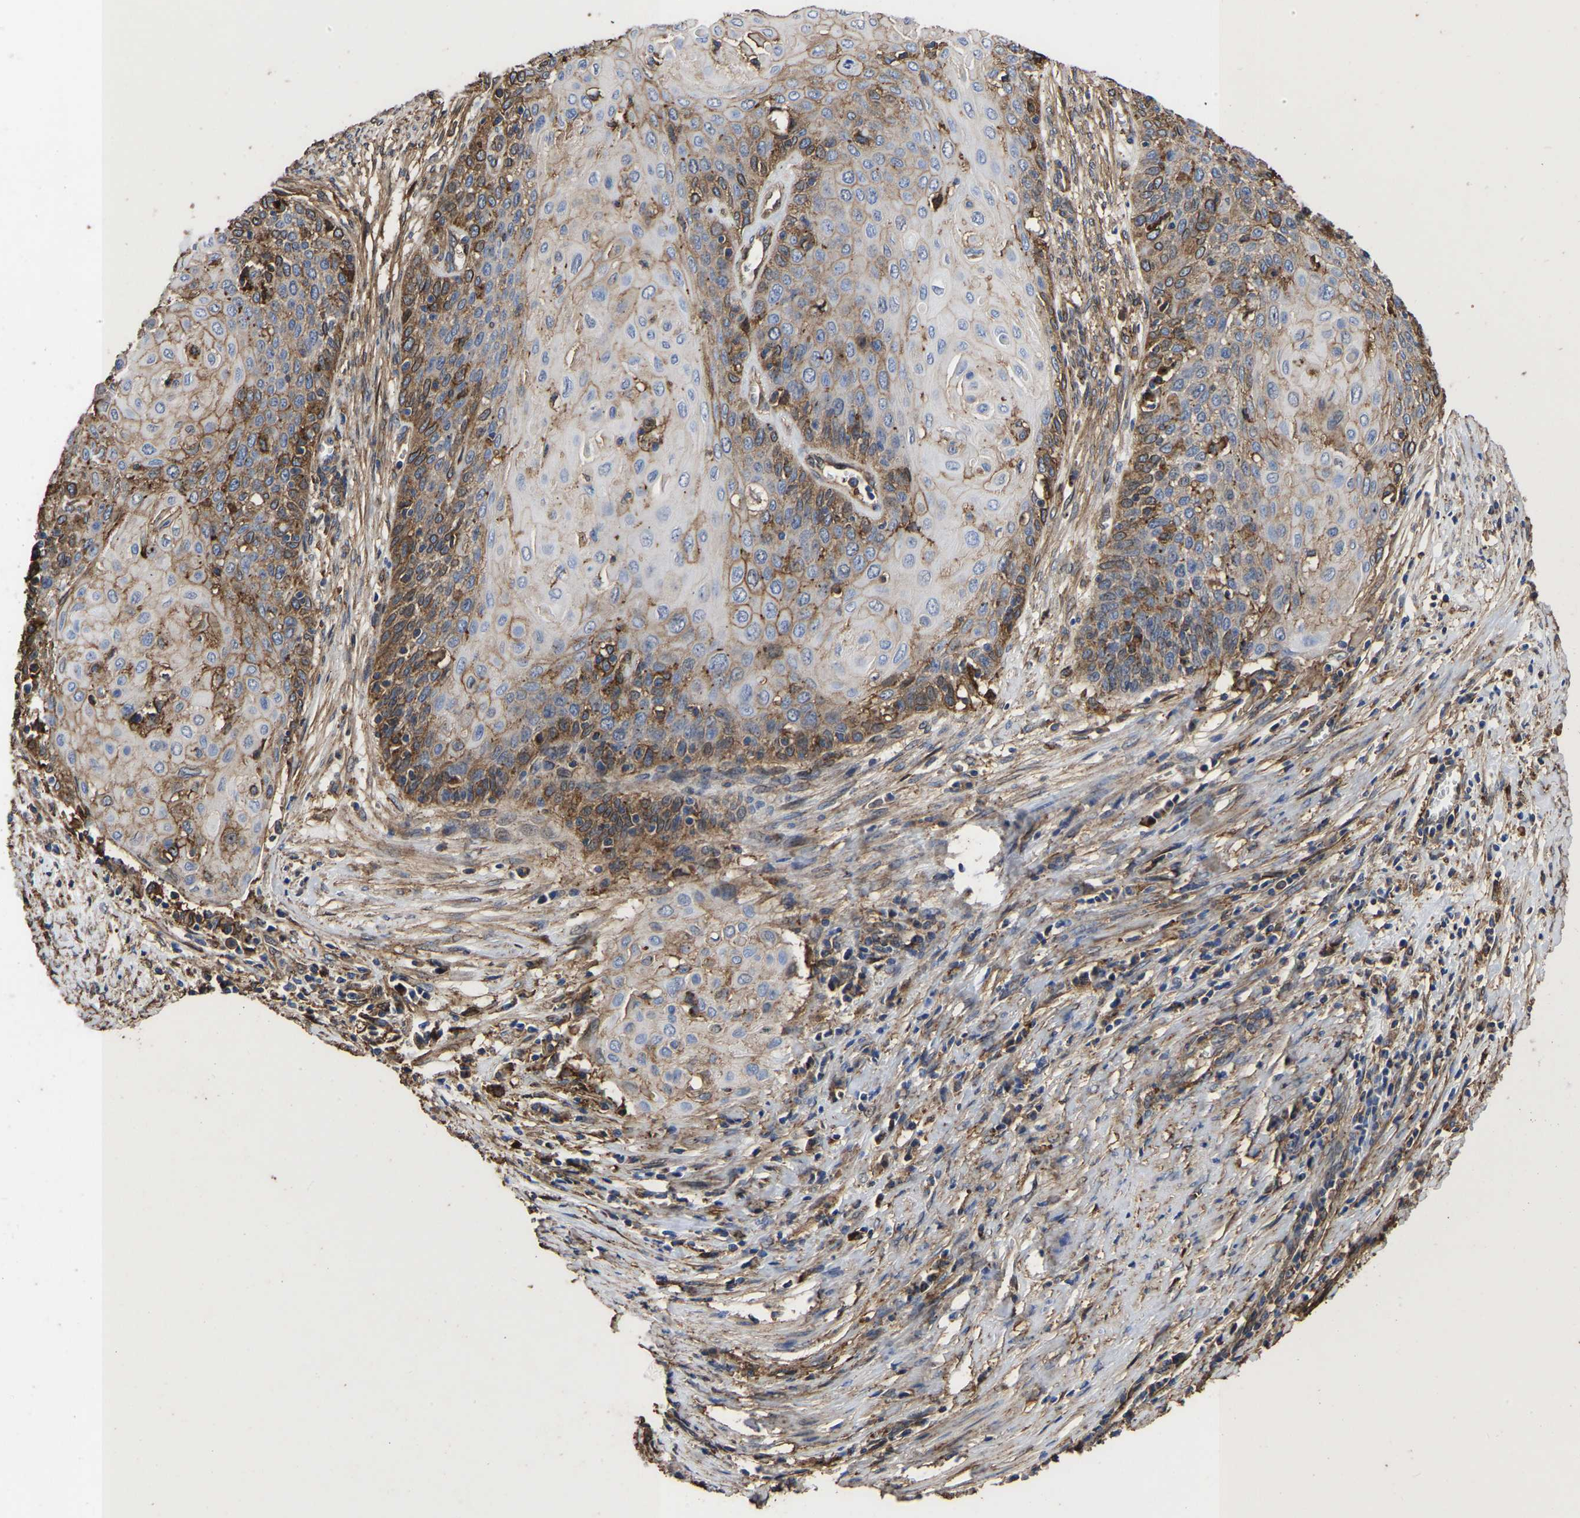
{"staining": {"intensity": "moderate", "quantity": "<25%", "location": "cytoplasmic/membranous"}, "tissue": "cervical cancer", "cell_type": "Tumor cells", "image_type": "cancer", "snomed": [{"axis": "morphology", "description": "Squamous cell carcinoma, NOS"}, {"axis": "topography", "description": "Cervix"}], "caption": "An image of cervical cancer stained for a protein exhibits moderate cytoplasmic/membranous brown staining in tumor cells.", "gene": "LIF", "patient": {"sex": "female", "age": 39}}